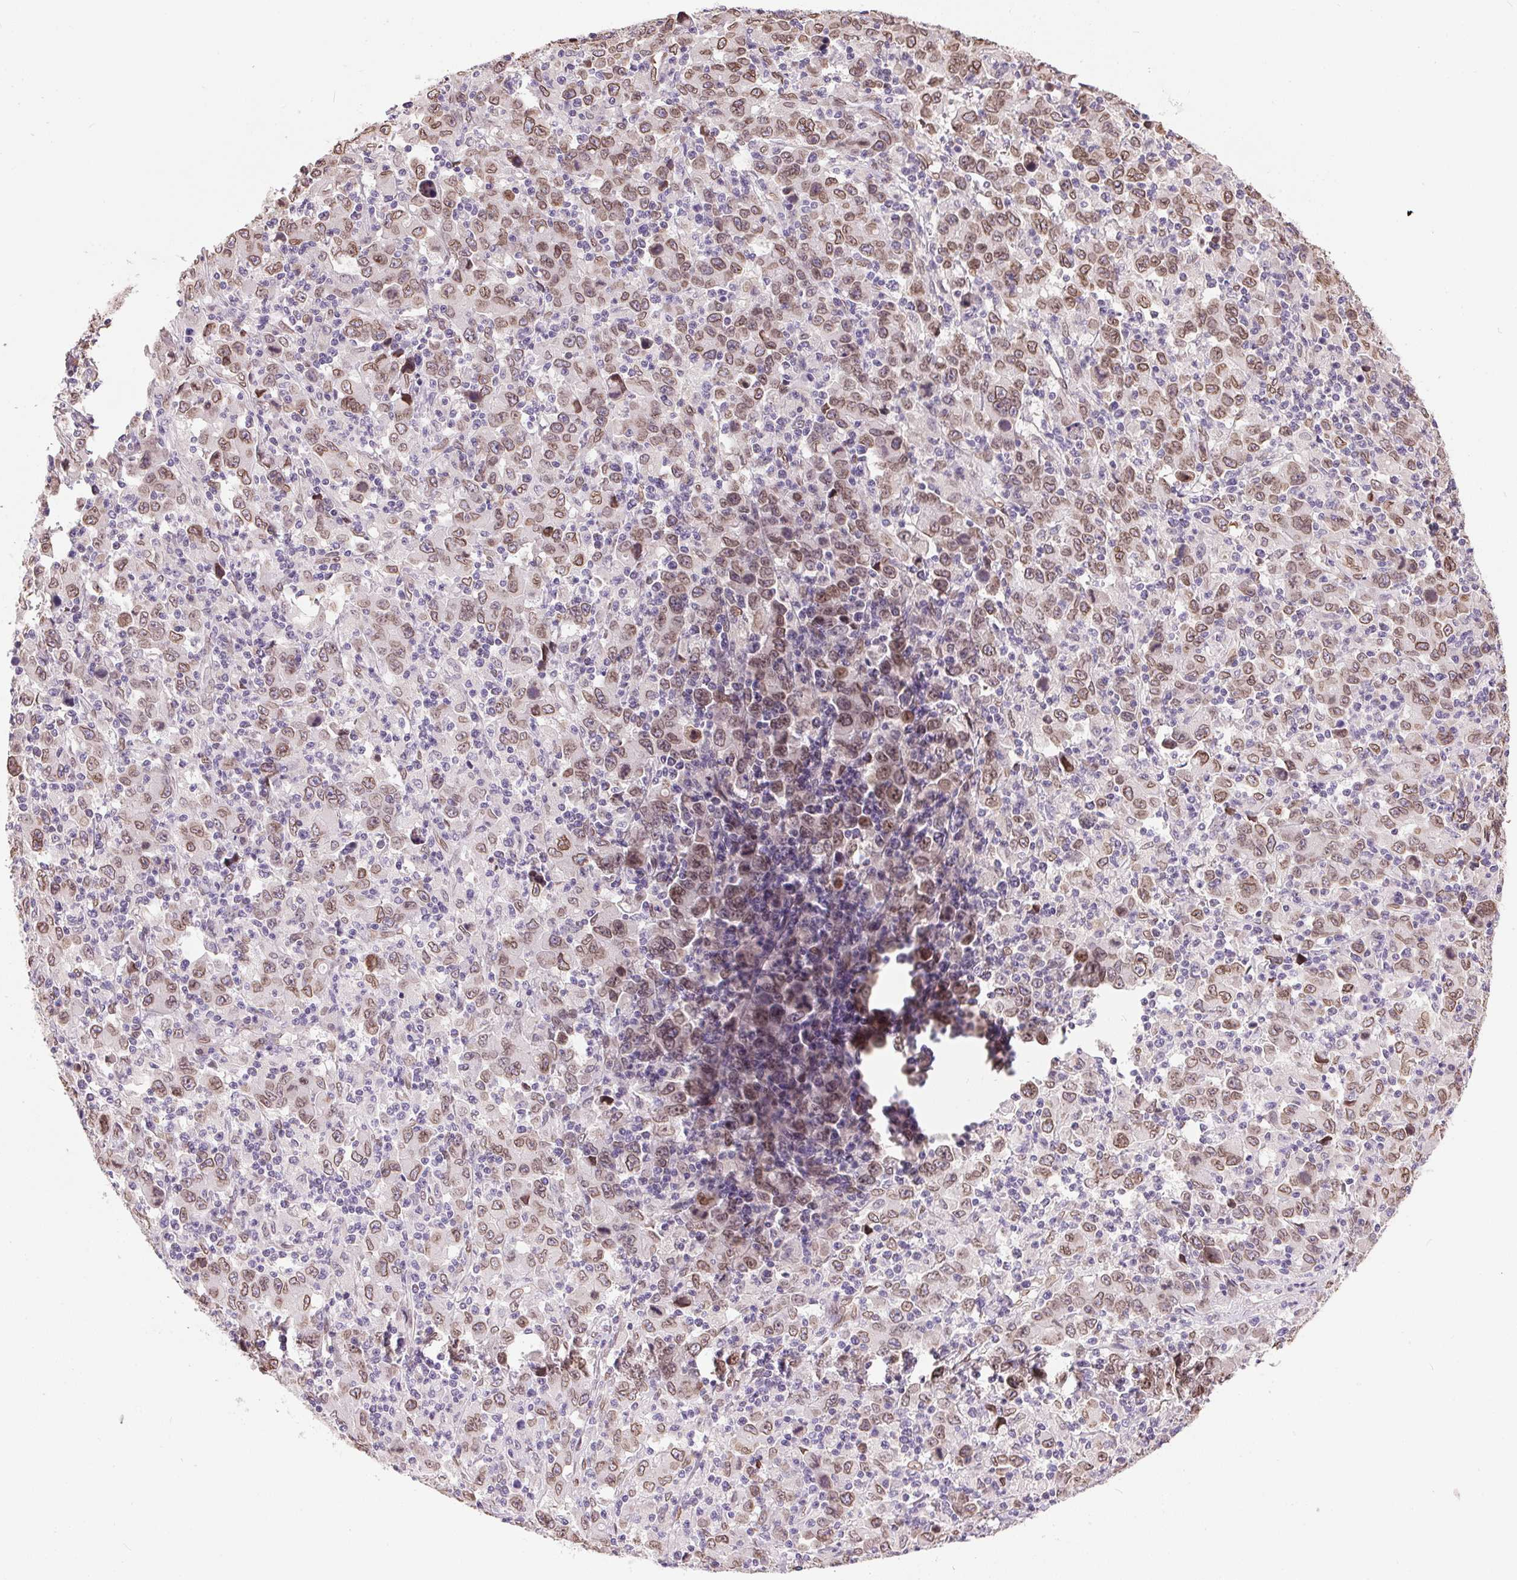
{"staining": {"intensity": "moderate", "quantity": "25%-75%", "location": "cytoplasmic/membranous,nuclear"}, "tissue": "stomach cancer", "cell_type": "Tumor cells", "image_type": "cancer", "snomed": [{"axis": "morphology", "description": "Adenocarcinoma, NOS"}, {"axis": "topography", "description": "Stomach, upper"}], "caption": "Tumor cells exhibit moderate cytoplasmic/membranous and nuclear positivity in approximately 25%-75% of cells in stomach adenocarcinoma.", "gene": "TMEM175", "patient": {"sex": "male", "age": 69}}